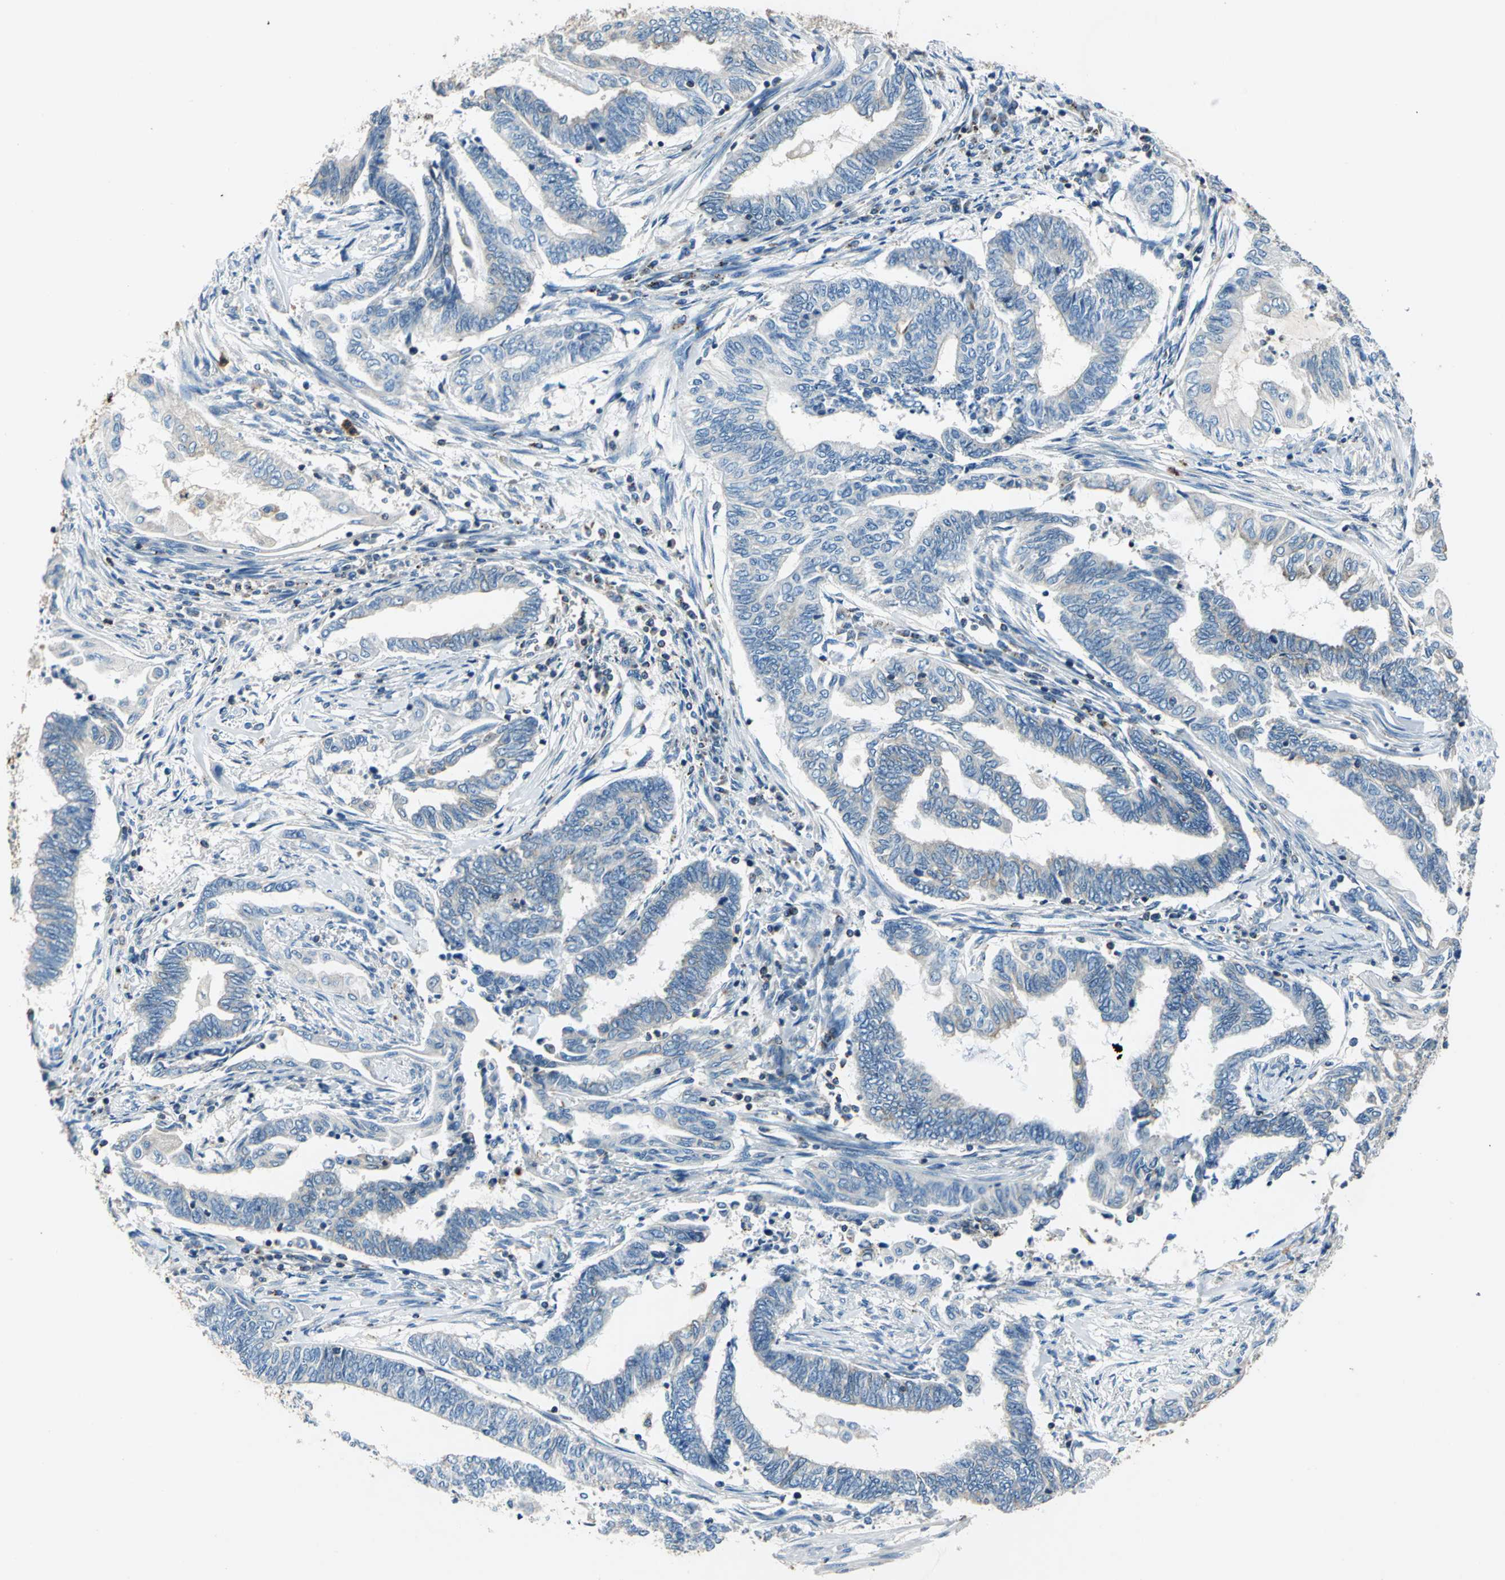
{"staining": {"intensity": "weak", "quantity": "<25%", "location": "cytoplasmic/membranous"}, "tissue": "endometrial cancer", "cell_type": "Tumor cells", "image_type": "cancer", "snomed": [{"axis": "morphology", "description": "Adenocarcinoma, NOS"}, {"axis": "topography", "description": "Uterus"}, {"axis": "topography", "description": "Endometrium"}], "caption": "Immunohistochemical staining of adenocarcinoma (endometrial) displays no significant positivity in tumor cells.", "gene": "SEPTIN6", "patient": {"sex": "female", "age": 70}}